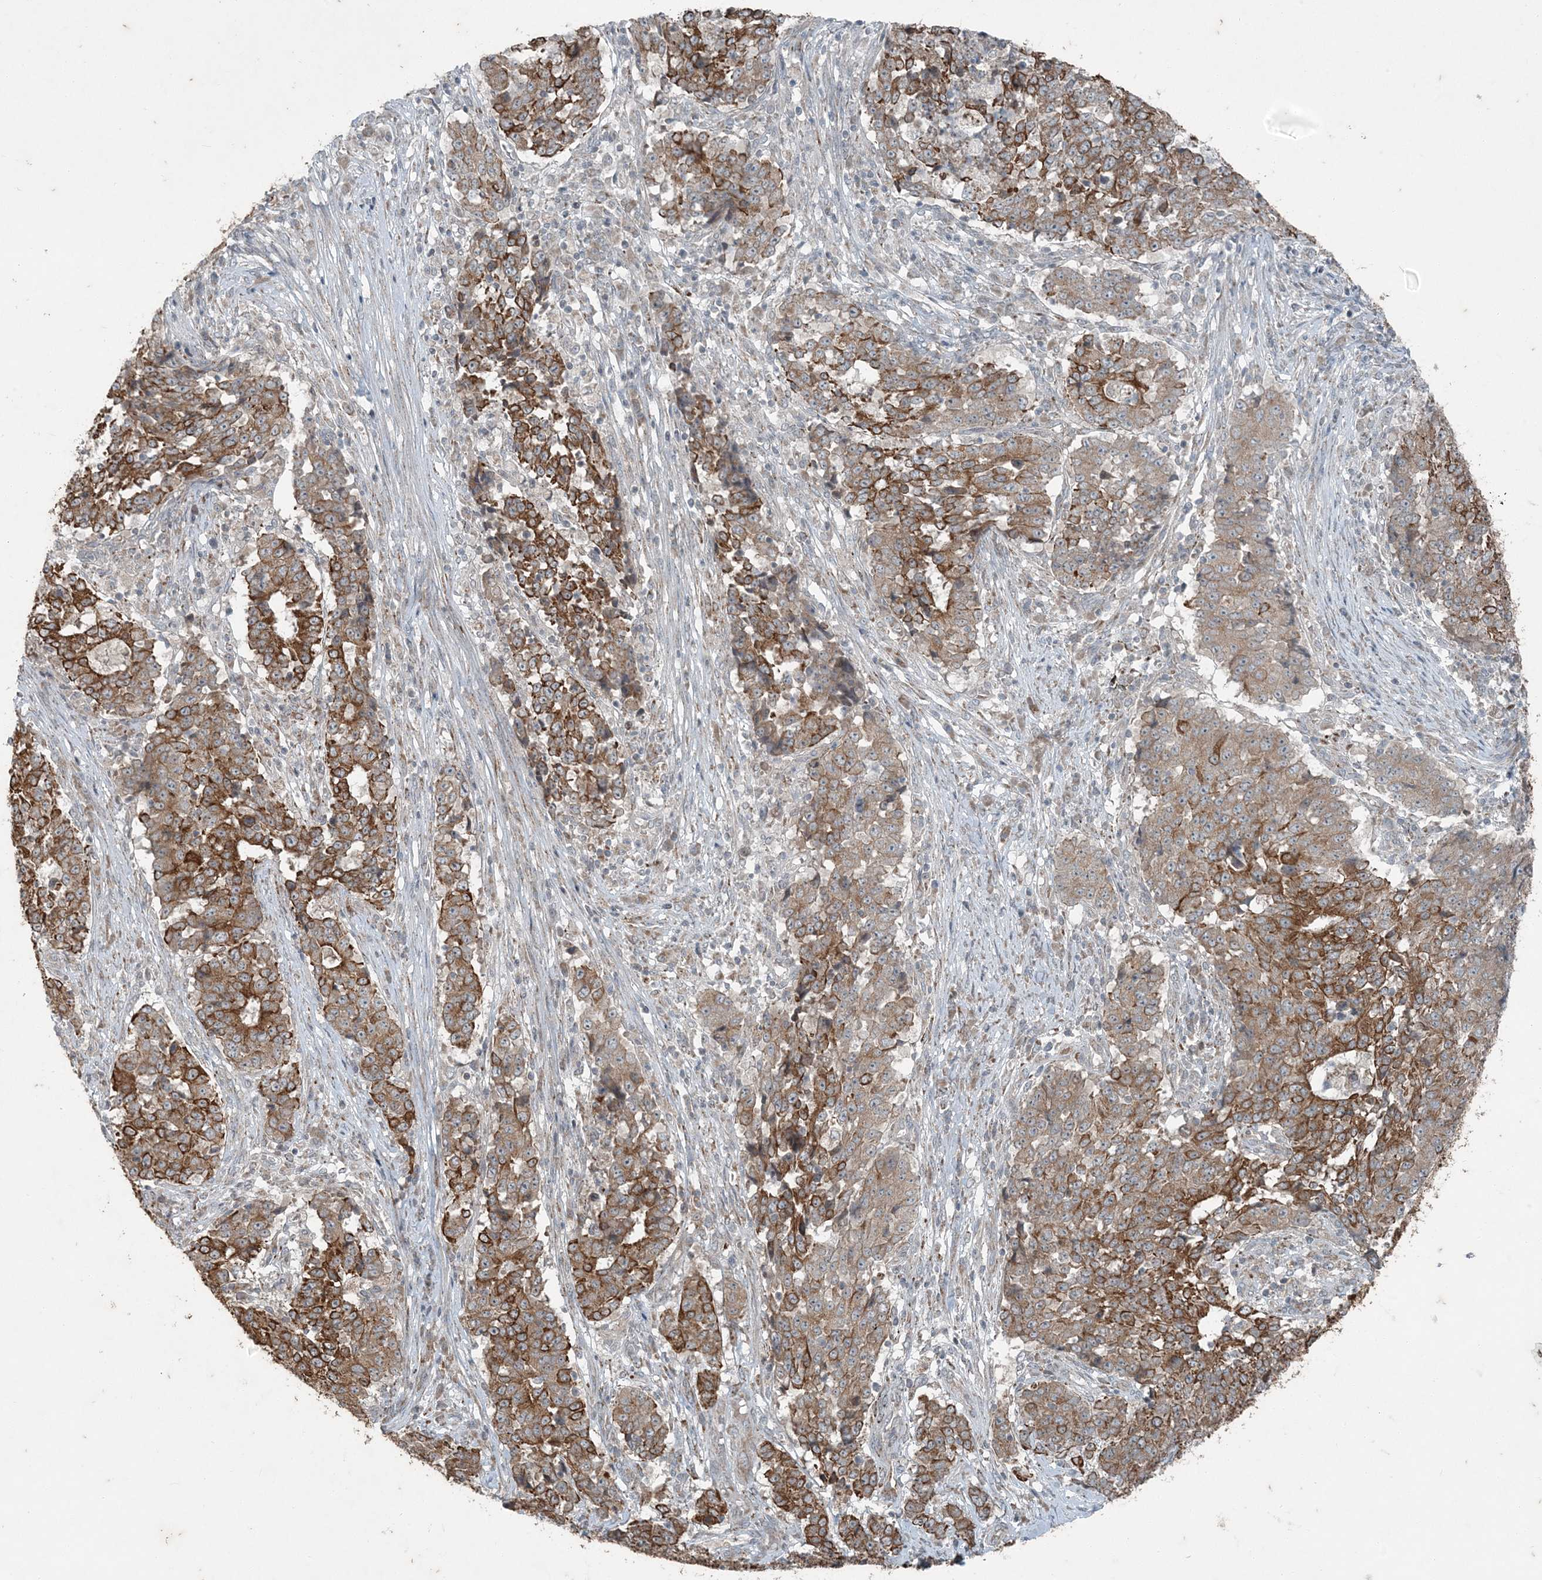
{"staining": {"intensity": "strong", "quantity": "25%-75%", "location": "cytoplasmic/membranous"}, "tissue": "stomach cancer", "cell_type": "Tumor cells", "image_type": "cancer", "snomed": [{"axis": "morphology", "description": "Adenocarcinoma, NOS"}, {"axis": "topography", "description": "Stomach"}], "caption": "Strong cytoplasmic/membranous expression for a protein is present in approximately 25%-75% of tumor cells of stomach cancer (adenocarcinoma) using immunohistochemistry (IHC).", "gene": "PC", "patient": {"sex": "male", "age": 59}}